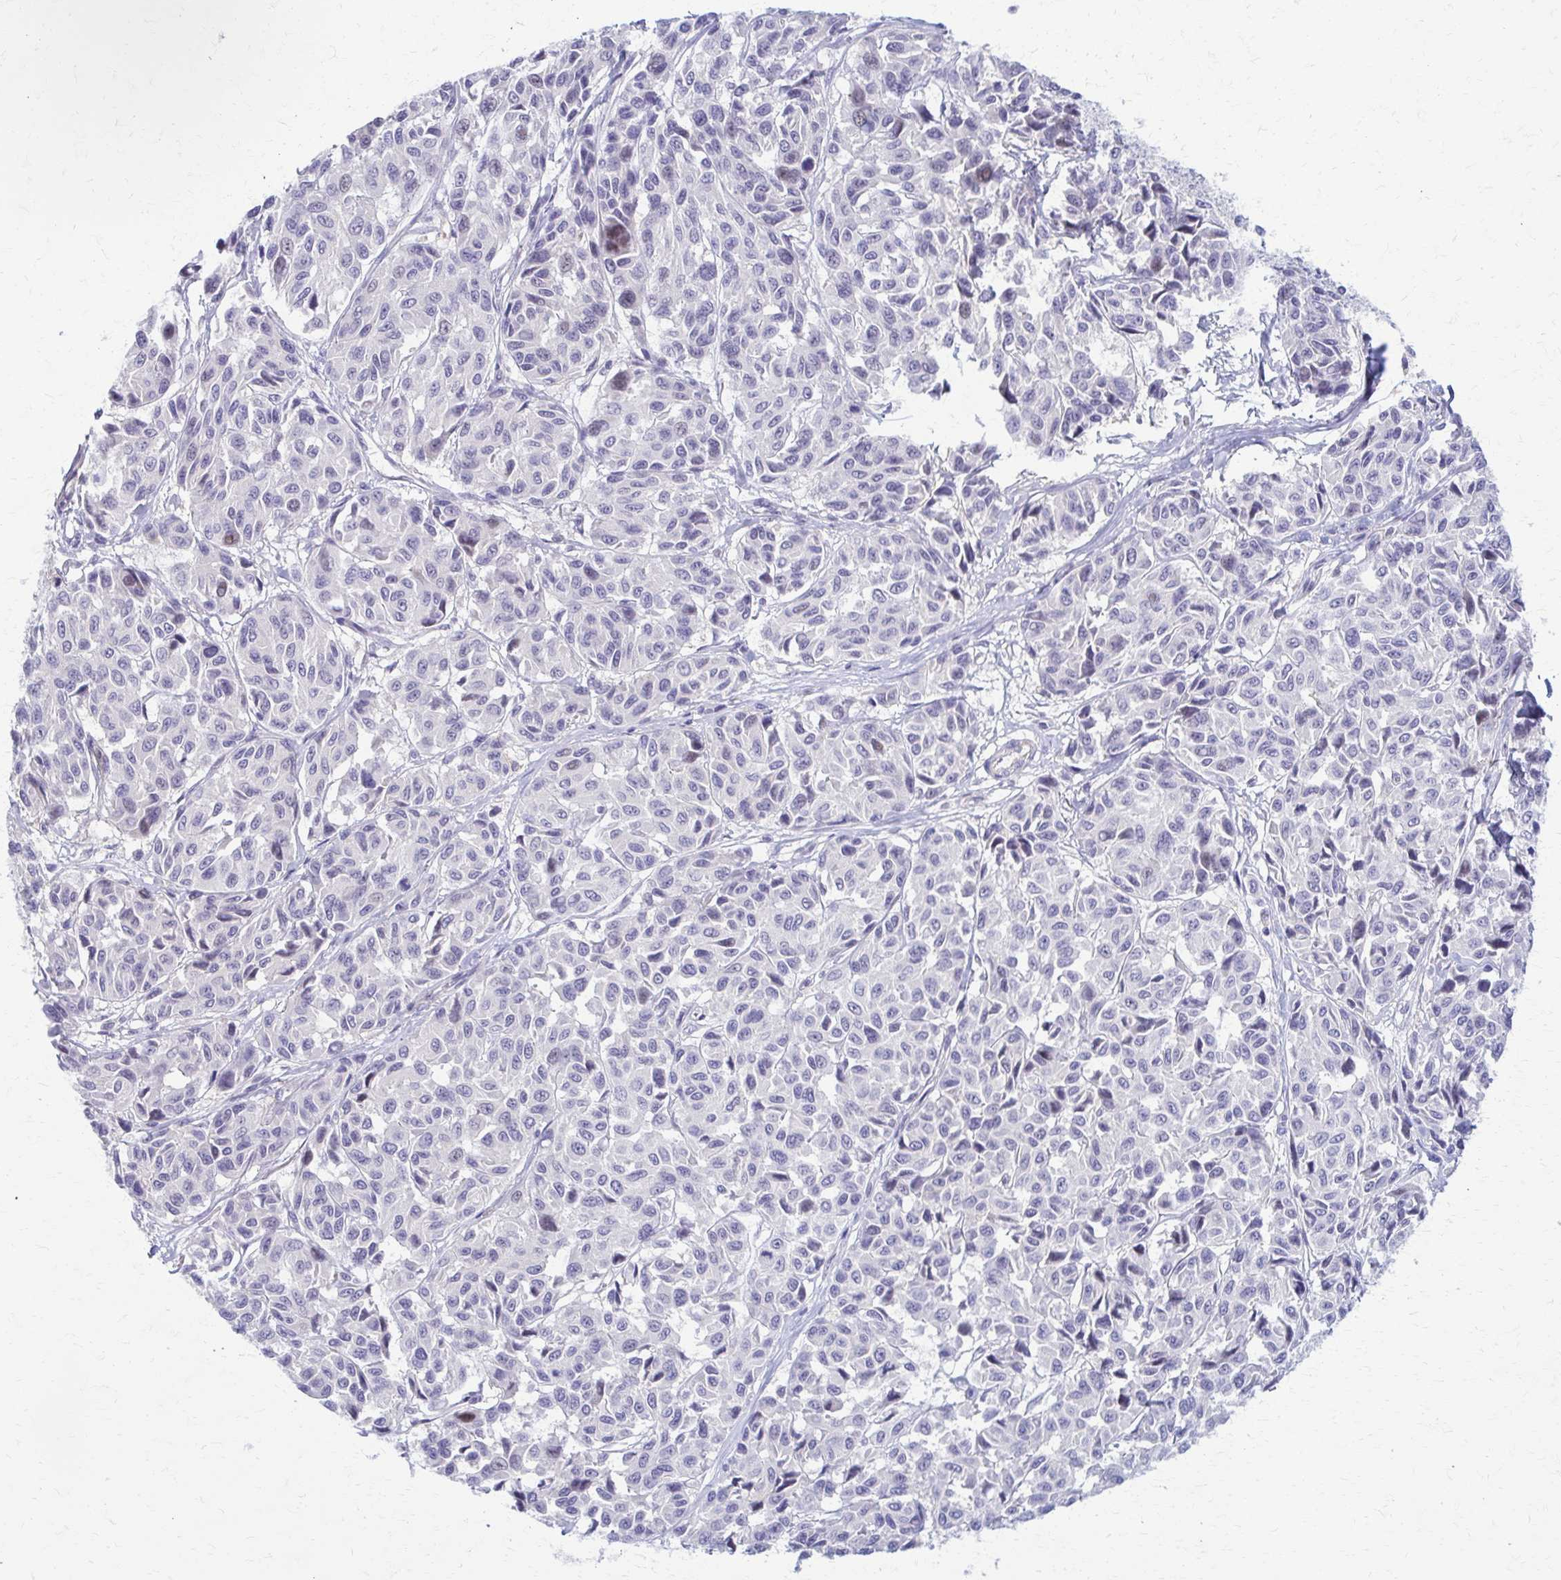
{"staining": {"intensity": "negative", "quantity": "none", "location": "none"}, "tissue": "melanoma", "cell_type": "Tumor cells", "image_type": "cancer", "snomed": [{"axis": "morphology", "description": "Malignant melanoma, NOS"}, {"axis": "topography", "description": "Skin"}], "caption": "This is a image of immunohistochemistry staining of malignant melanoma, which shows no staining in tumor cells.", "gene": "RHOBTB2", "patient": {"sex": "female", "age": 66}}